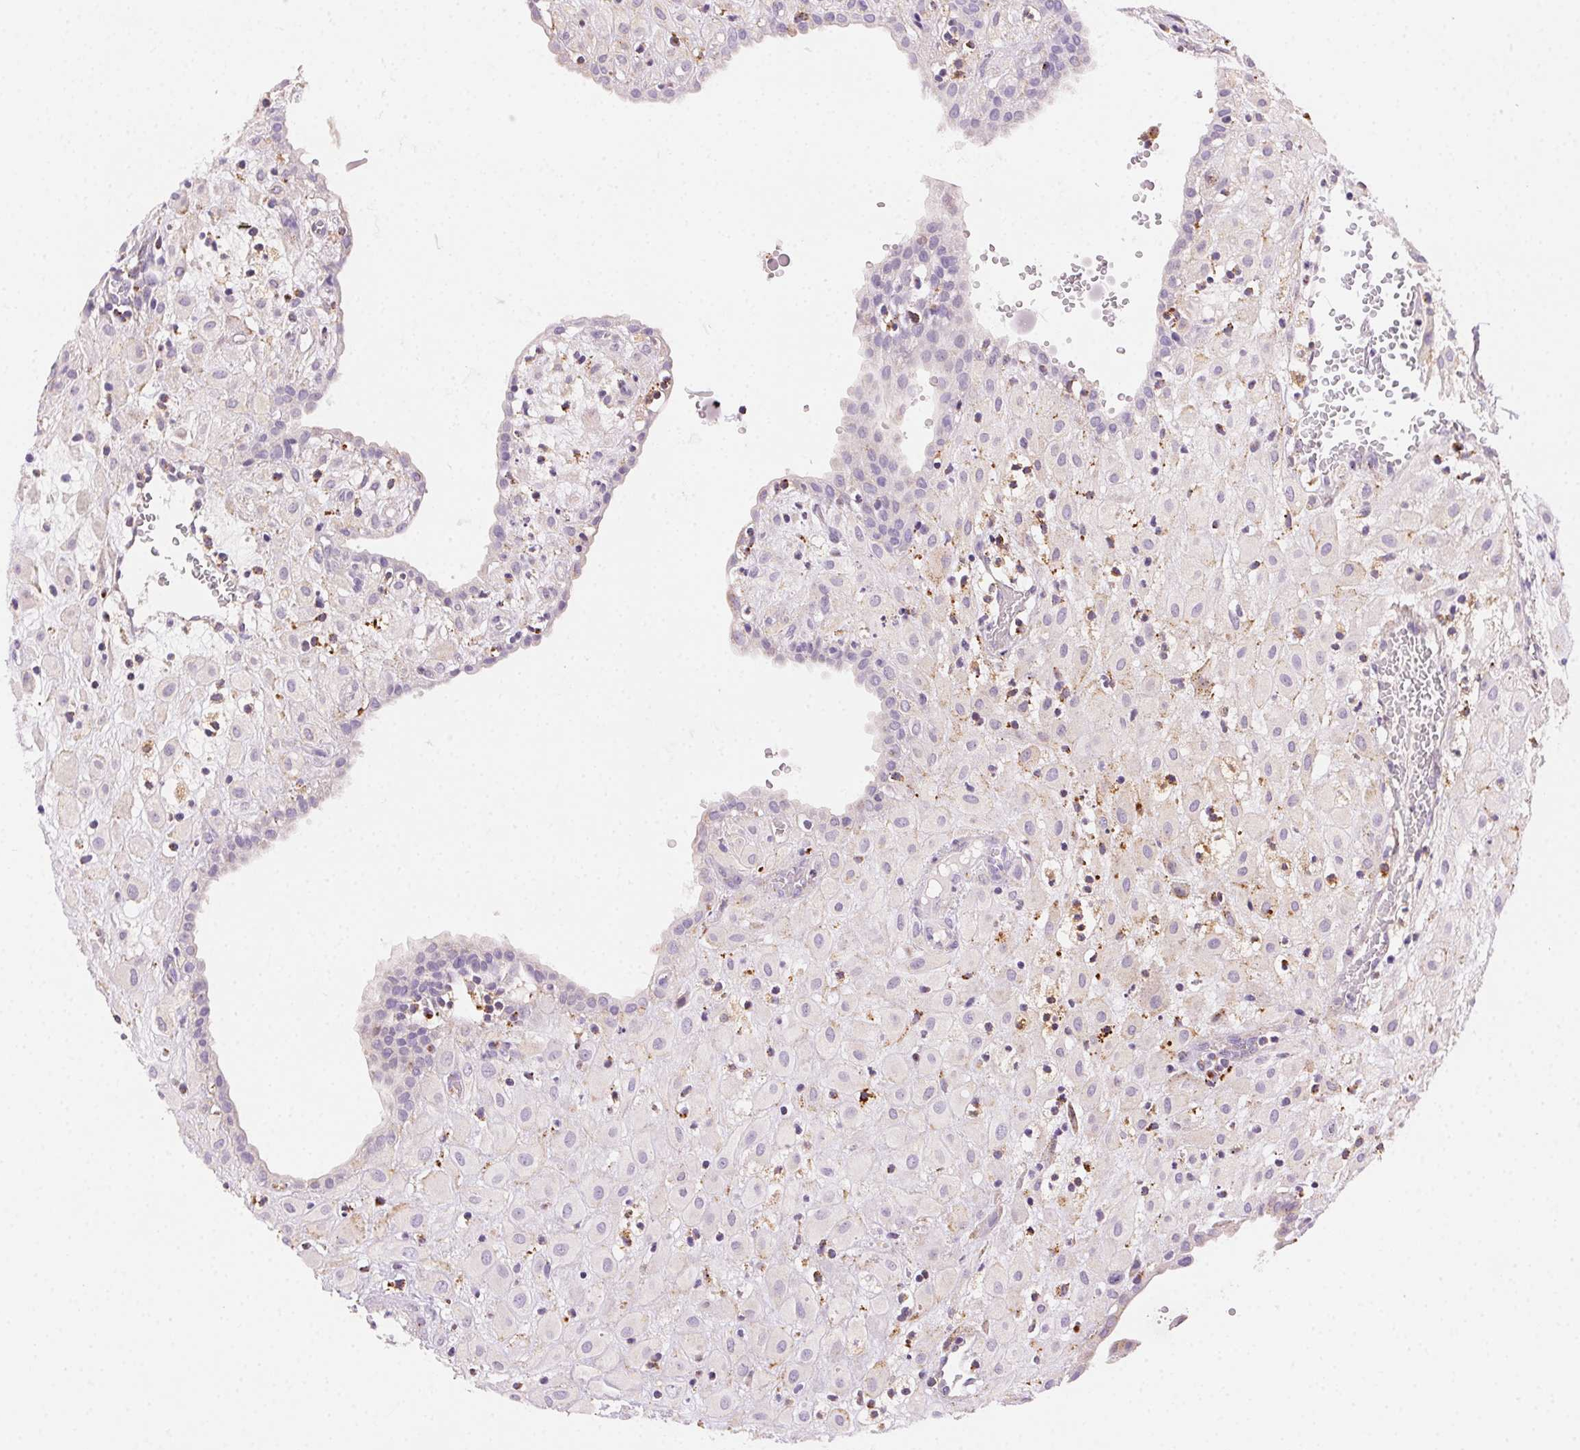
{"staining": {"intensity": "negative", "quantity": "none", "location": "none"}, "tissue": "placenta", "cell_type": "Decidual cells", "image_type": "normal", "snomed": [{"axis": "morphology", "description": "Normal tissue, NOS"}, {"axis": "topography", "description": "Placenta"}], "caption": "There is no significant expression in decidual cells of placenta. (DAB (3,3'-diaminobenzidine) IHC with hematoxylin counter stain).", "gene": "SCPEP1", "patient": {"sex": "female", "age": 24}}